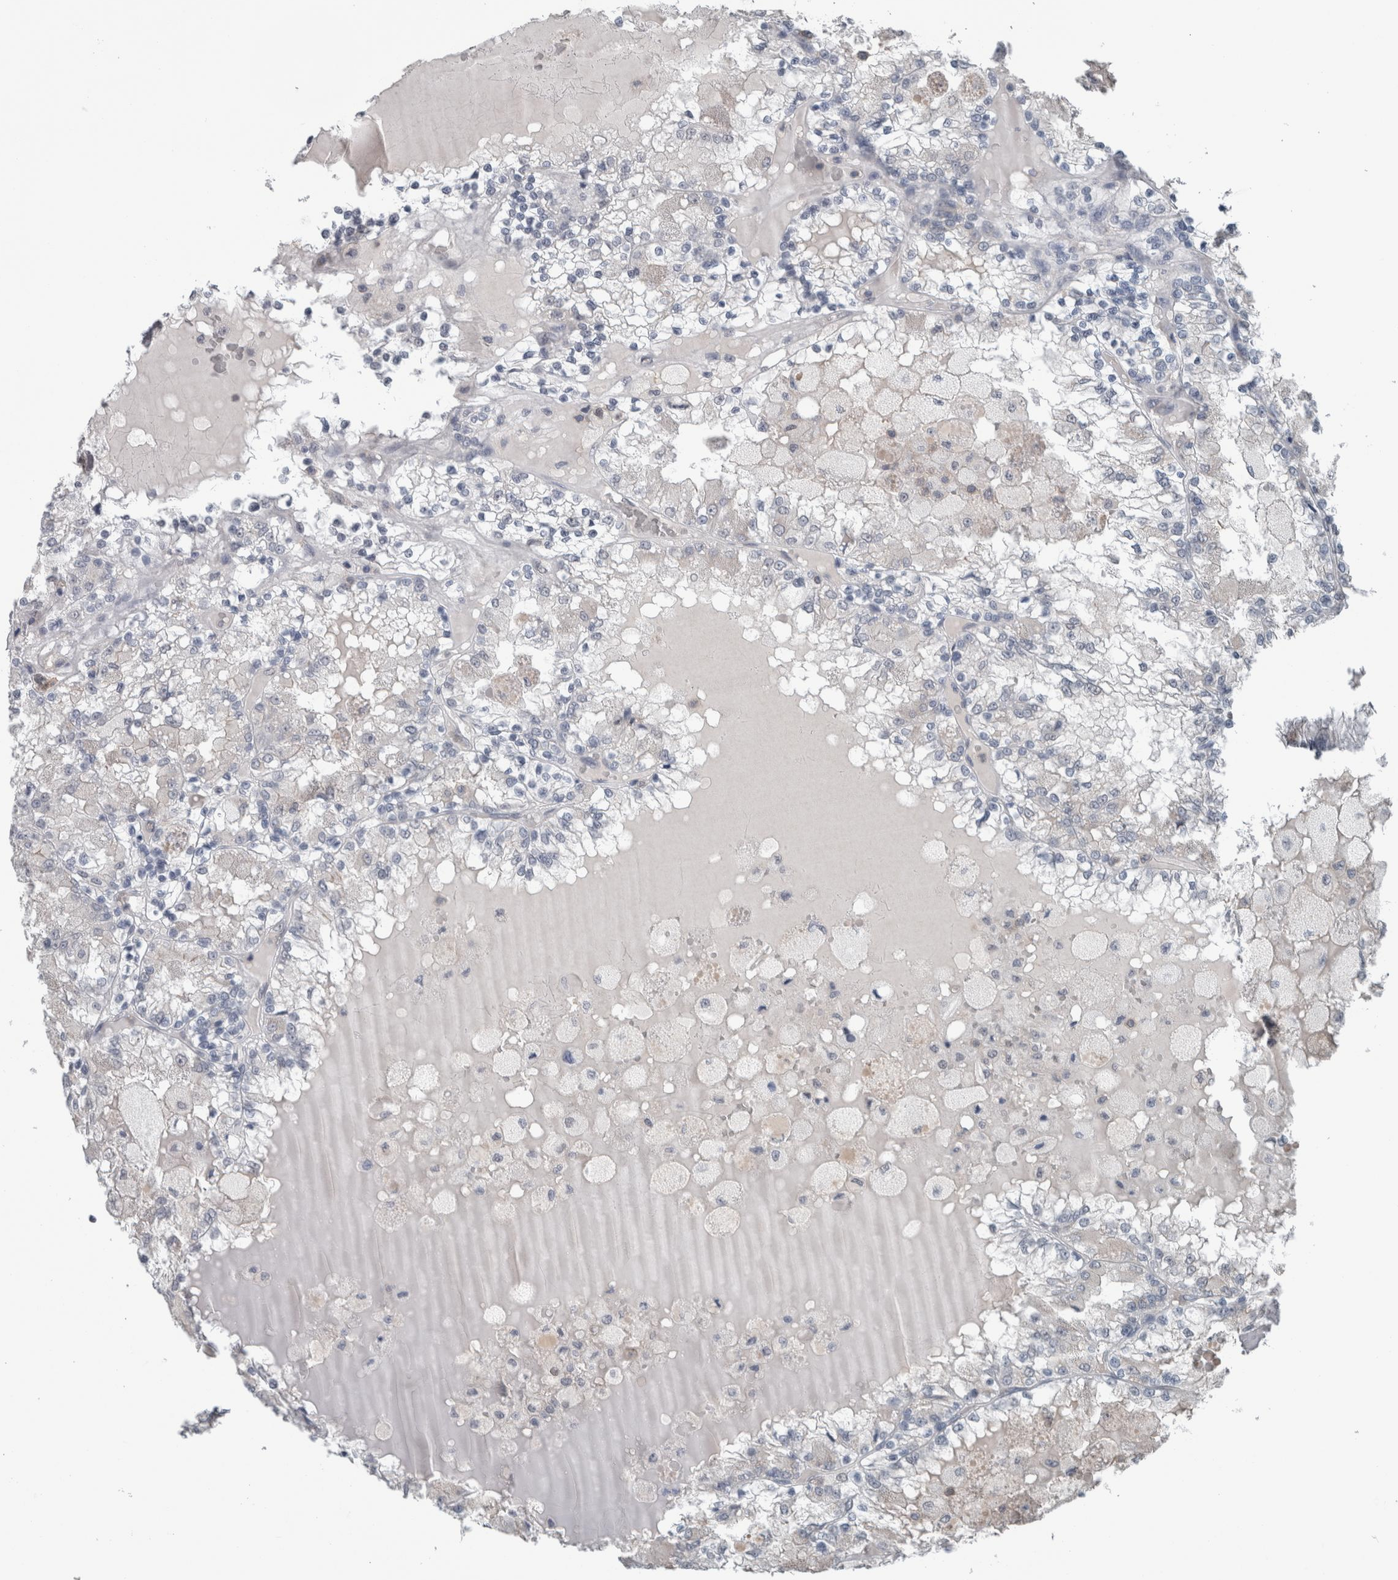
{"staining": {"intensity": "negative", "quantity": "none", "location": "none"}, "tissue": "renal cancer", "cell_type": "Tumor cells", "image_type": "cancer", "snomed": [{"axis": "morphology", "description": "Adenocarcinoma, NOS"}, {"axis": "topography", "description": "Kidney"}], "caption": "DAB immunohistochemical staining of renal cancer (adenocarcinoma) displays no significant staining in tumor cells.", "gene": "MAFF", "patient": {"sex": "female", "age": 56}}